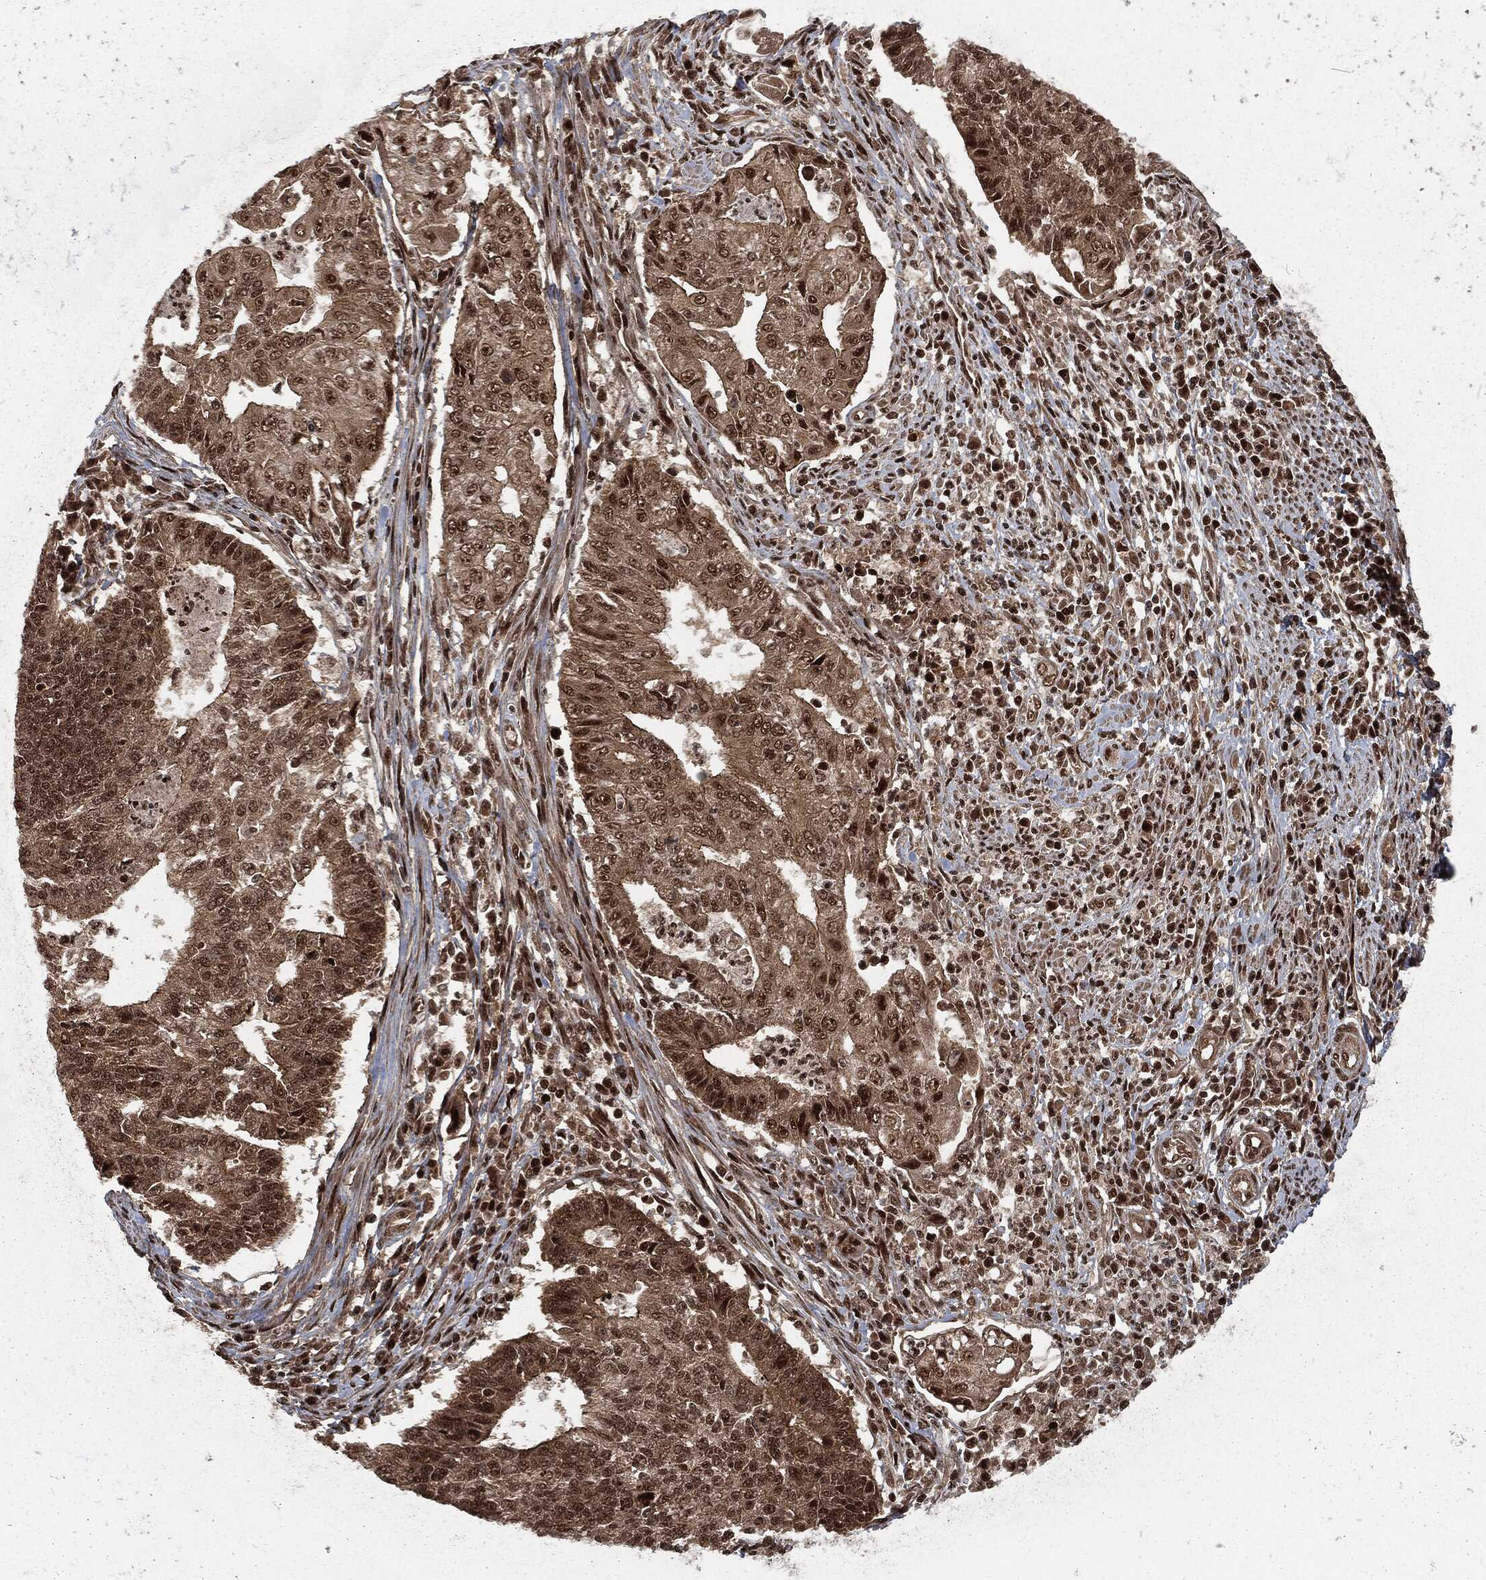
{"staining": {"intensity": "moderate", "quantity": "25%-75%", "location": "cytoplasmic/membranous,nuclear"}, "tissue": "endometrial cancer", "cell_type": "Tumor cells", "image_type": "cancer", "snomed": [{"axis": "morphology", "description": "Adenocarcinoma, NOS"}, {"axis": "topography", "description": "Uterus"}, {"axis": "topography", "description": "Endometrium"}], "caption": "An immunohistochemistry (IHC) image of neoplastic tissue is shown. Protein staining in brown highlights moderate cytoplasmic/membranous and nuclear positivity in endometrial cancer within tumor cells. The staining is performed using DAB brown chromogen to label protein expression. The nuclei are counter-stained blue using hematoxylin.", "gene": "NGRN", "patient": {"sex": "female", "age": 54}}